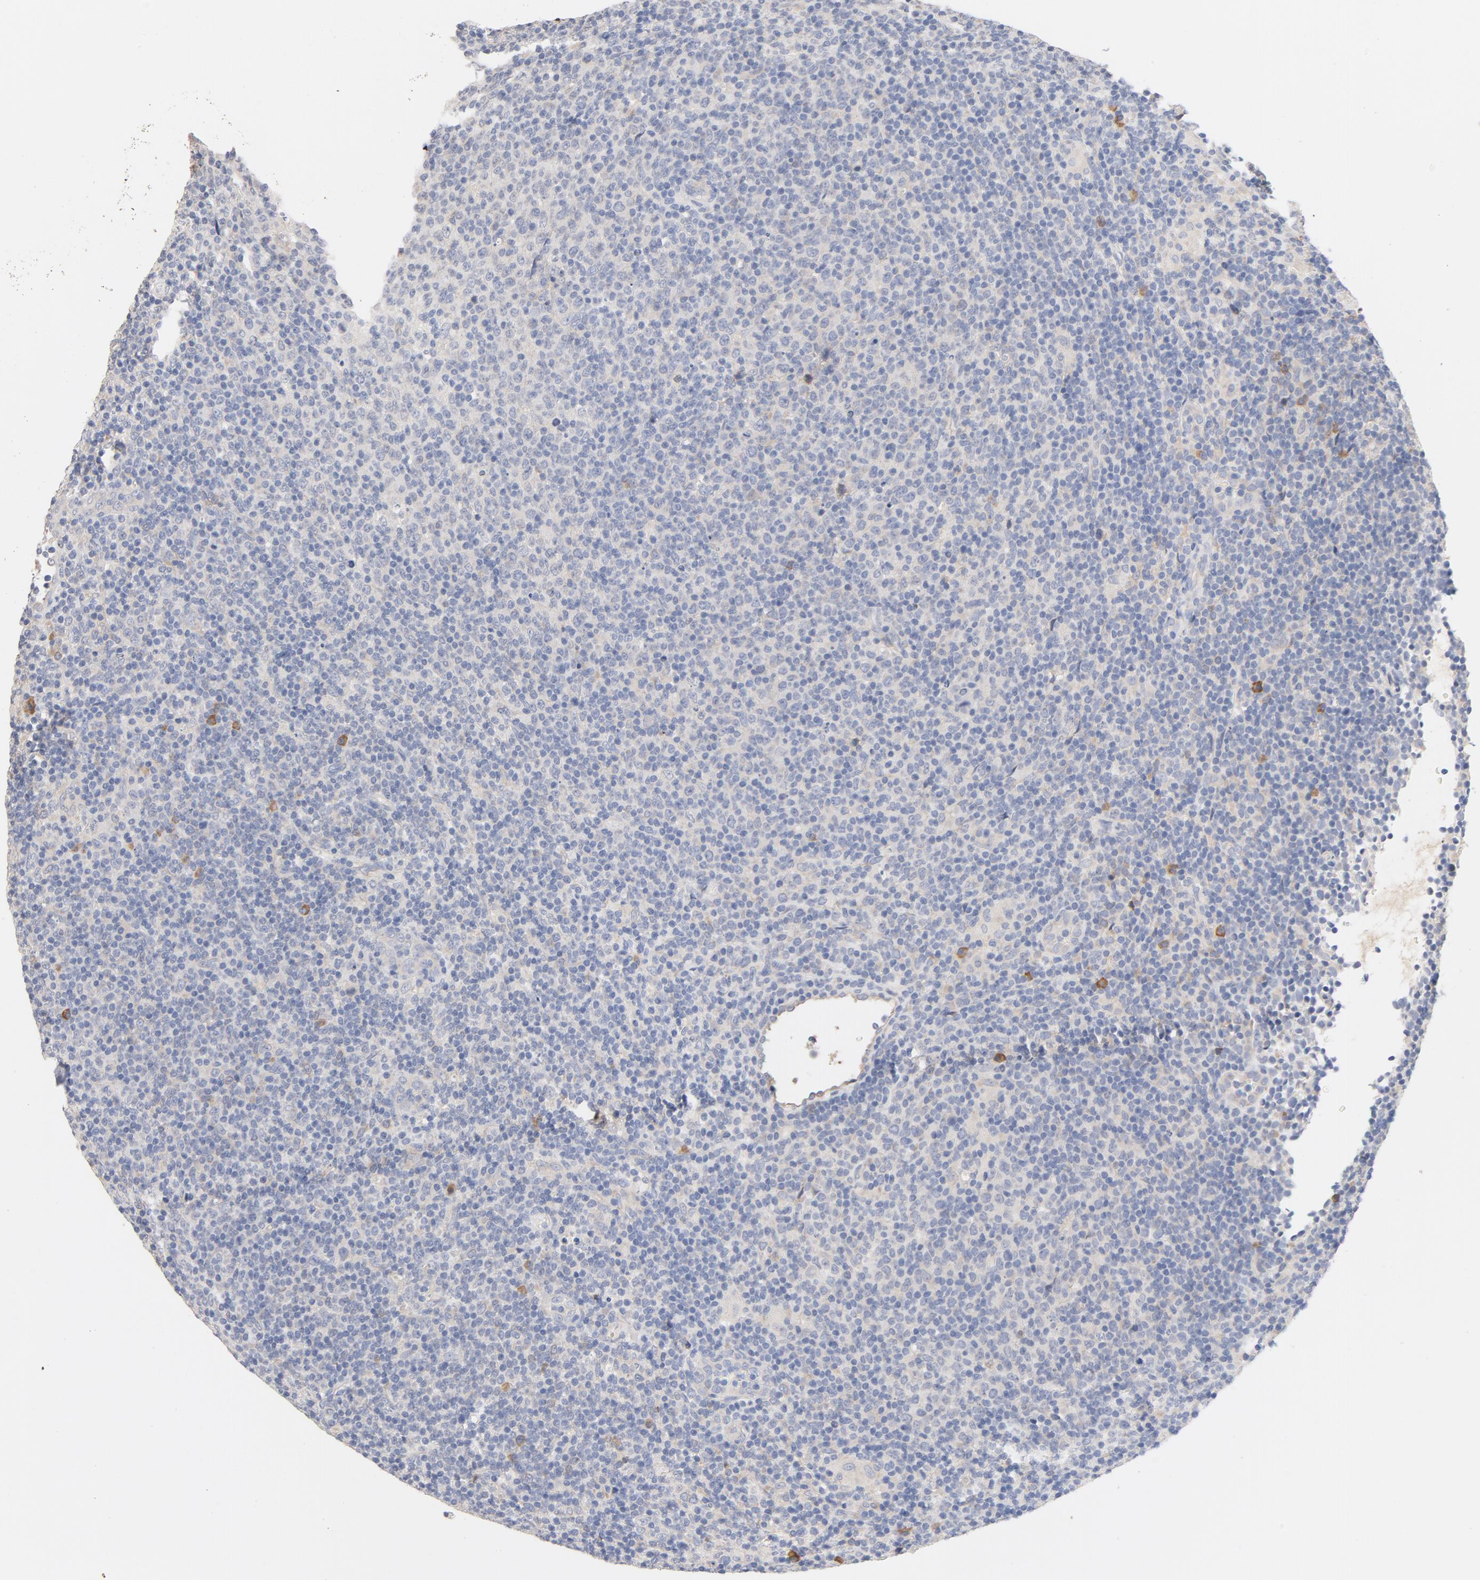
{"staining": {"intensity": "negative", "quantity": "none", "location": "none"}, "tissue": "lymphoma", "cell_type": "Tumor cells", "image_type": "cancer", "snomed": [{"axis": "morphology", "description": "Malignant lymphoma, non-Hodgkin's type, Low grade"}, {"axis": "topography", "description": "Lymph node"}], "caption": "Lymphoma was stained to show a protein in brown. There is no significant staining in tumor cells.", "gene": "TLR4", "patient": {"sex": "male", "age": 70}}